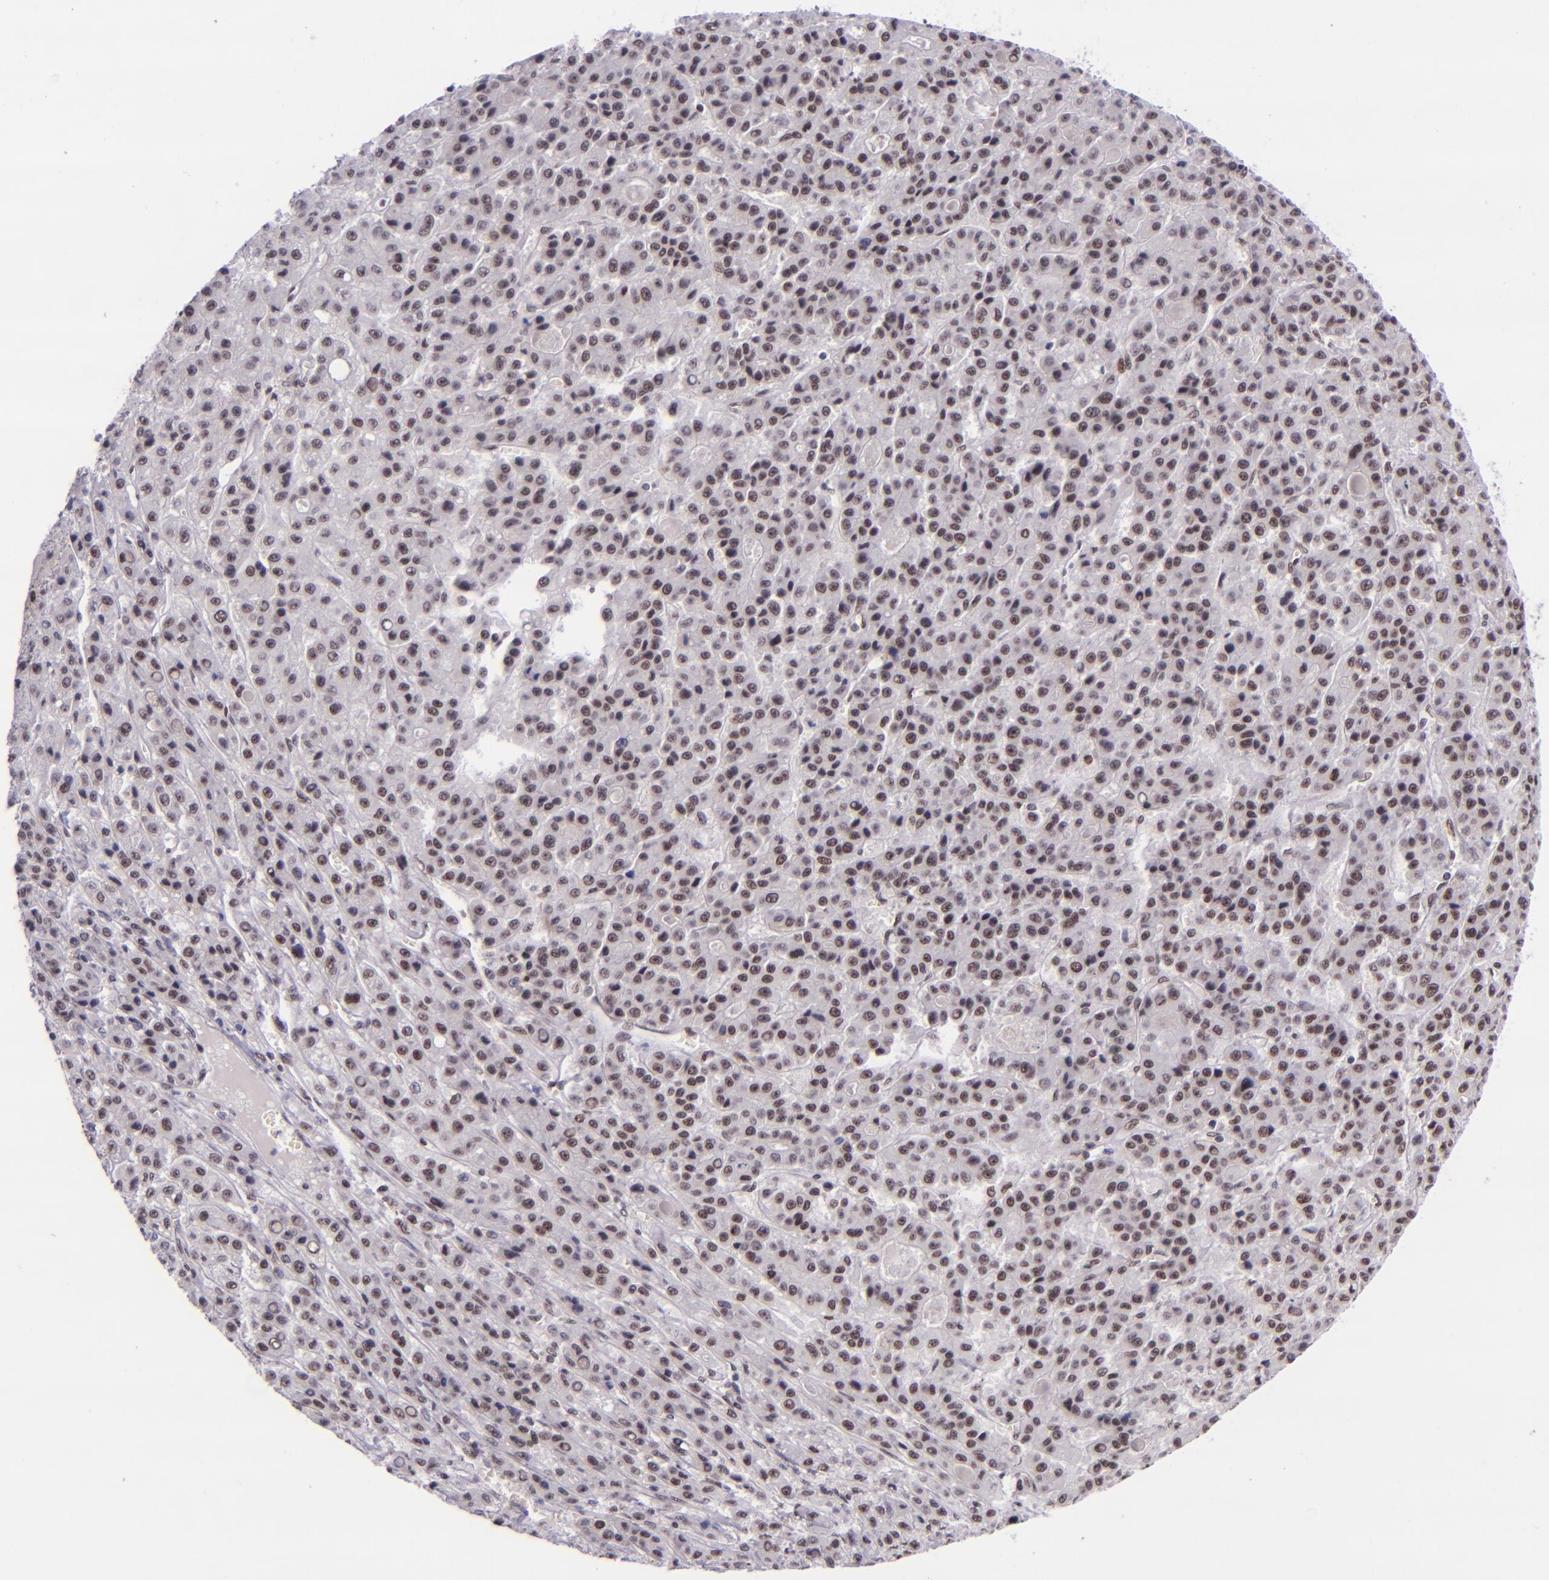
{"staining": {"intensity": "weak", "quantity": "25%-75%", "location": "nuclear"}, "tissue": "liver cancer", "cell_type": "Tumor cells", "image_type": "cancer", "snomed": [{"axis": "morphology", "description": "Carcinoma, Hepatocellular, NOS"}, {"axis": "topography", "description": "Liver"}], "caption": "IHC histopathology image of human liver cancer stained for a protein (brown), which reveals low levels of weak nuclear positivity in approximately 25%-75% of tumor cells.", "gene": "GPKOW", "patient": {"sex": "male", "age": 70}}